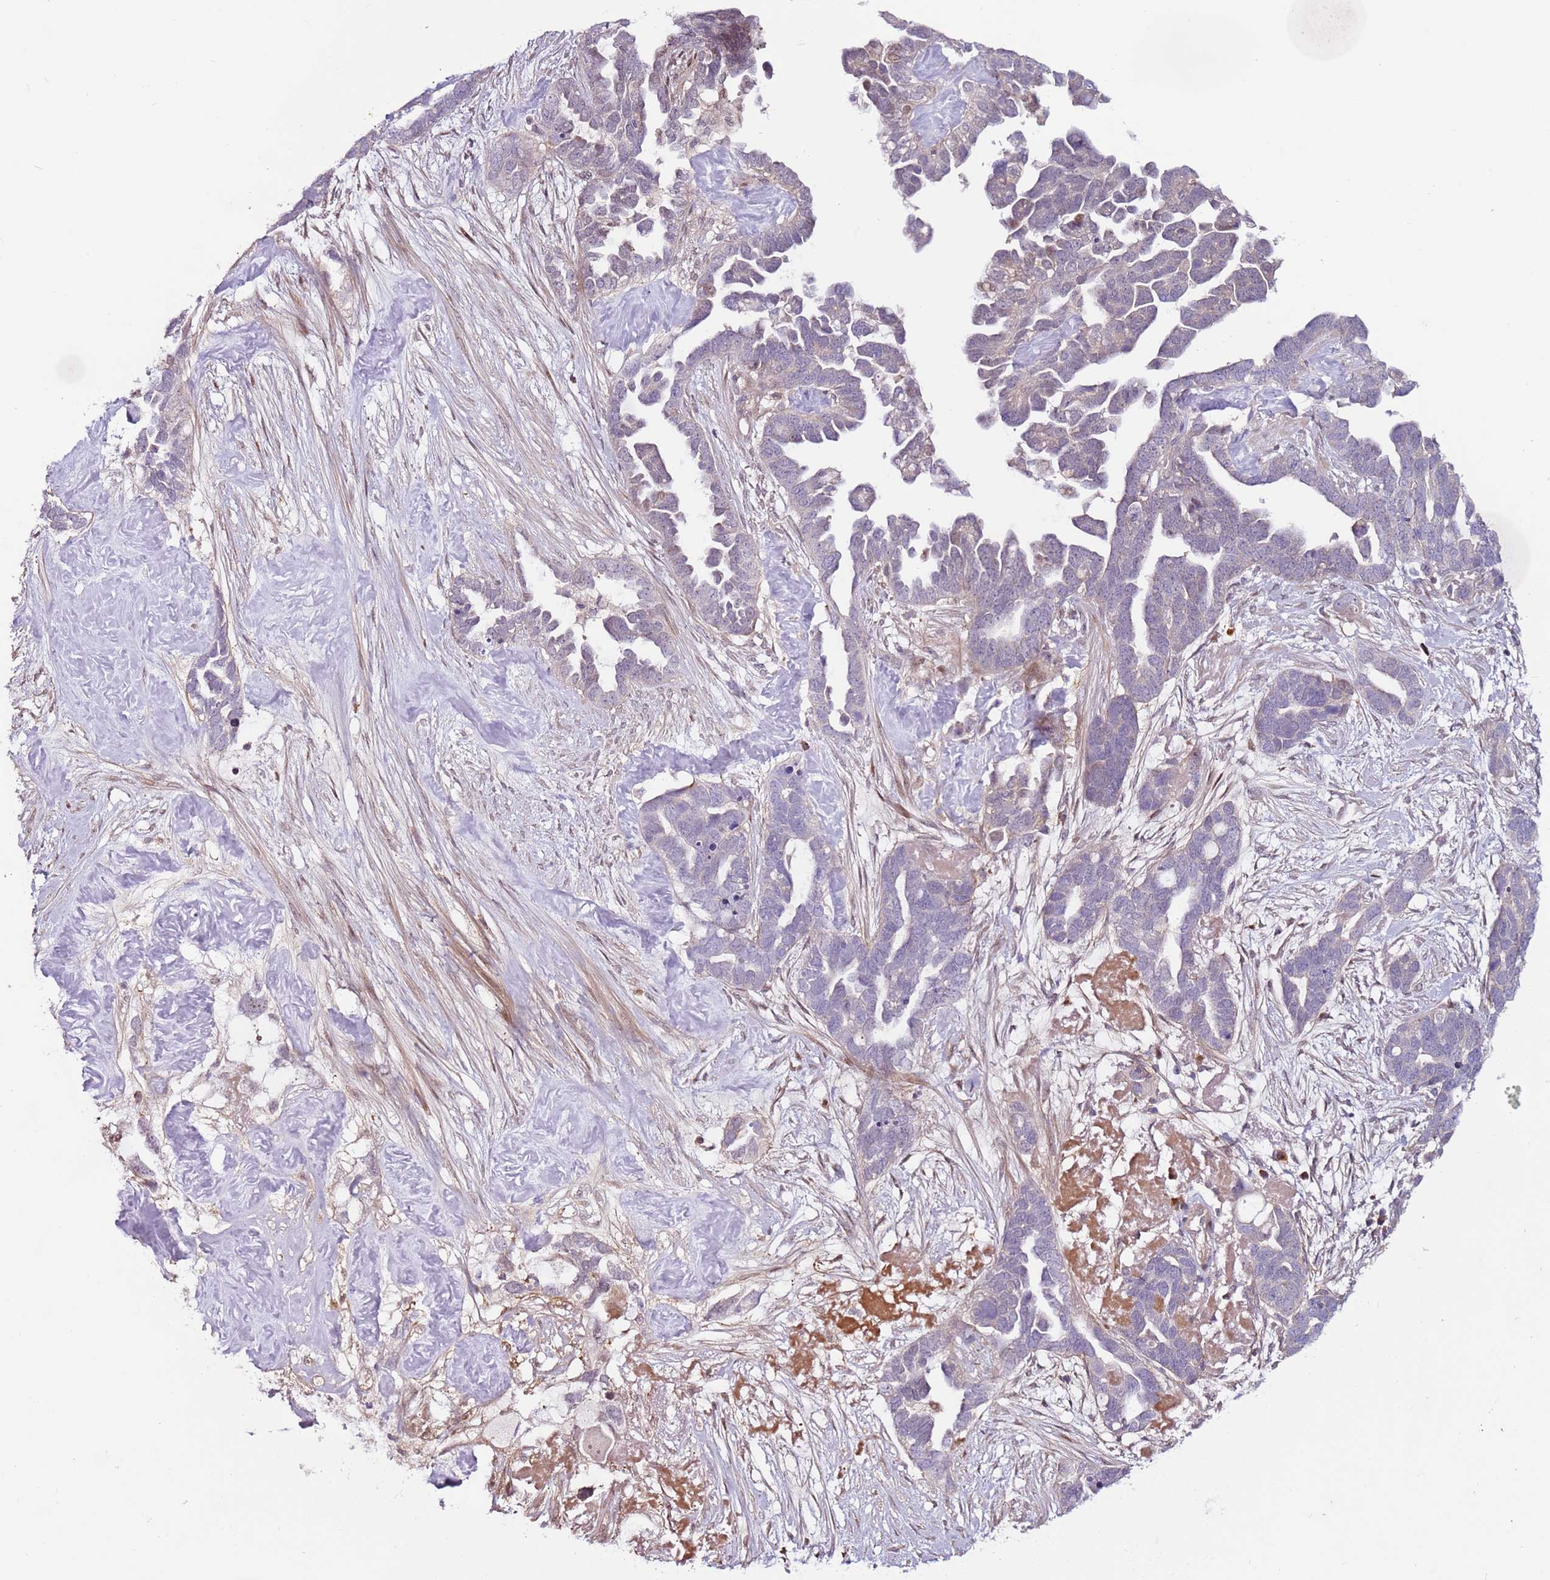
{"staining": {"intensity": "negative", "quantity": "none", "location": "none"}, "tissue": "ovarian cancer", "cell_type": "Tumor cells", "image_type": "cancer", "snomed": [{"axis": "morphology", "description": "Cystadenocarcinoma, serous, NOS"}, {"axis": "topography", "description": "Ovary"}], "caption": "Serous cystadenocarcinoma (ovarian) was stained to show a protein in brown. There is no significant staining in tumor cells.", "gene": "MTG2", "patient": {"sex": "female", "age": 54}}